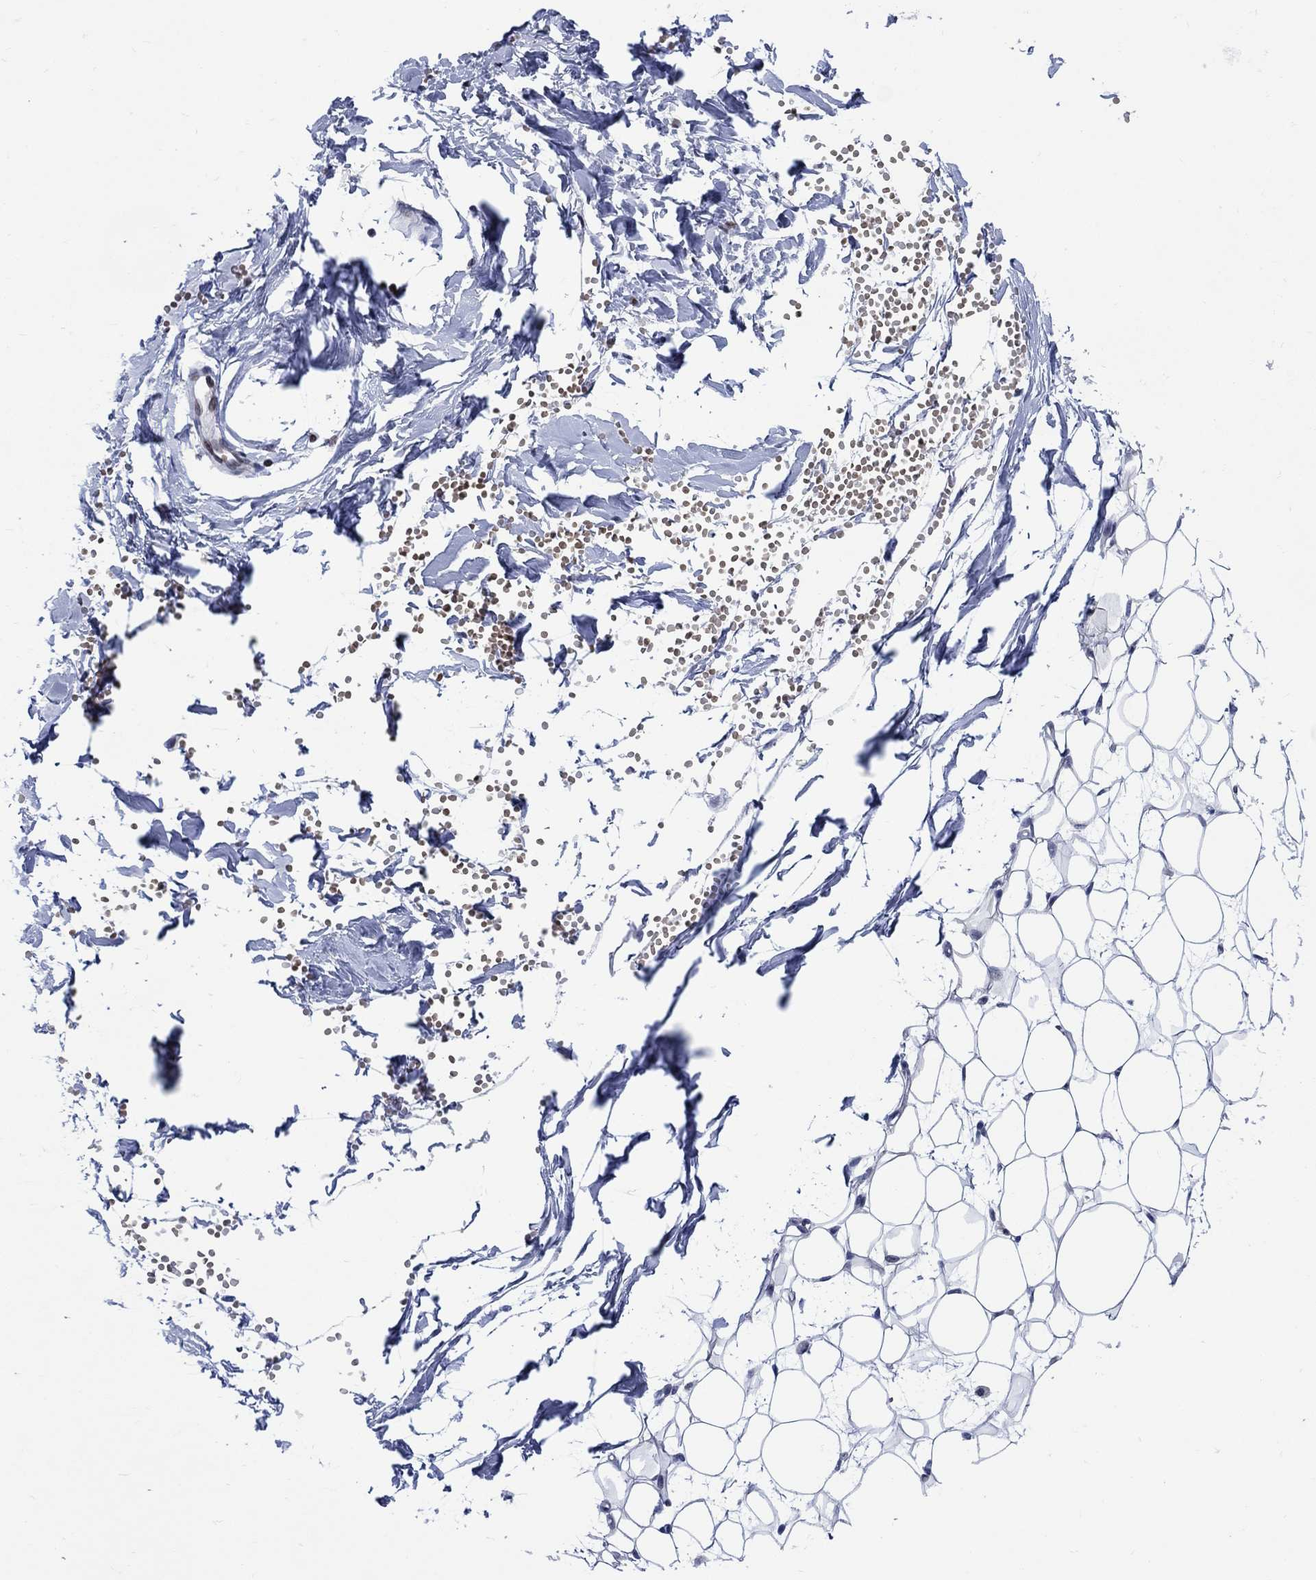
{"staining": {"intensity": "negative", "quantity": "none", "location": "none"}, "tissue": "breast", "cell_type": "Adipocytes", "image_type": "normal", "snomed": [{"axis": "morphology", "description": "Normal tissue, NOS"}, {"axis": "topography", "description": "Breast"}], "caption": "IHC histopathology image of normal breast: human breast stained with DAB (3,3'-diaminobenzidine) exhibits no significant protein expression in adipocytes. The staining is performed using DAB (3,3'-diaminobenzidine) brown chromogen with nuclei counter-stained in using hematoxylin.", "gene": "HMGA1", "patient": {"sex": "female", "age": 37}}